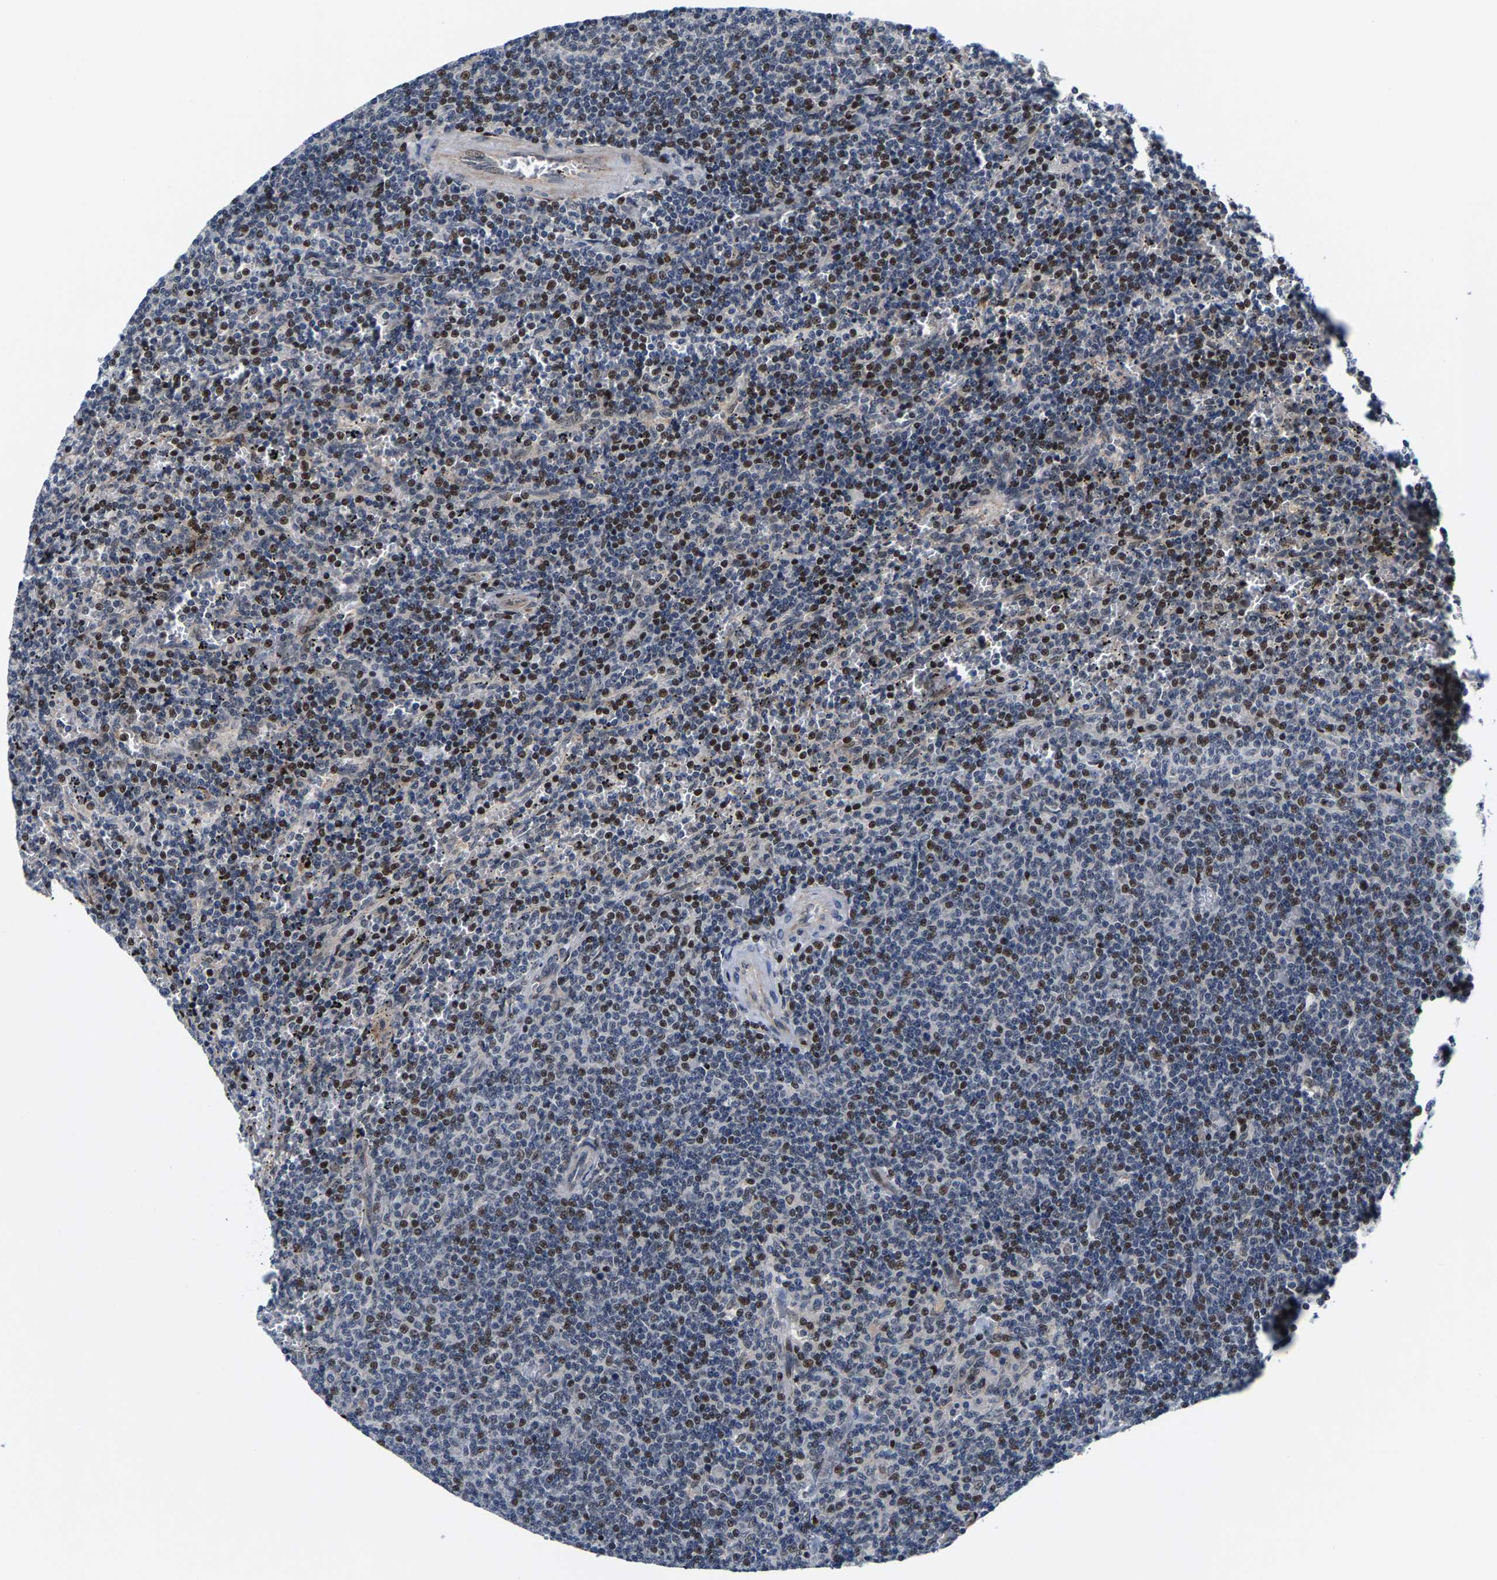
{"staining": {"intensity": "moderate", "quantity": "25%-75%", "location": "nuclear"}, "tissue": "lymphoma", "cell_type": "Tumor cells", "image_type": "cancer", "snomed": [{"axis": "morphology", "description": "Malignant lymphoma, non-Hodgkin's type, Low grade"}, {"axis": "topography", "description": "Spleen"}], "caption": "Immunohistochemical staining of malignant lymphoma, non-Hodgkin's type (low-grade) shows medium levels of moderate nuclear protein expression in about 25%-75% of tumor cells.", "gene": "GTPBP10", "patient": {"sex": "female", "age": 50}}